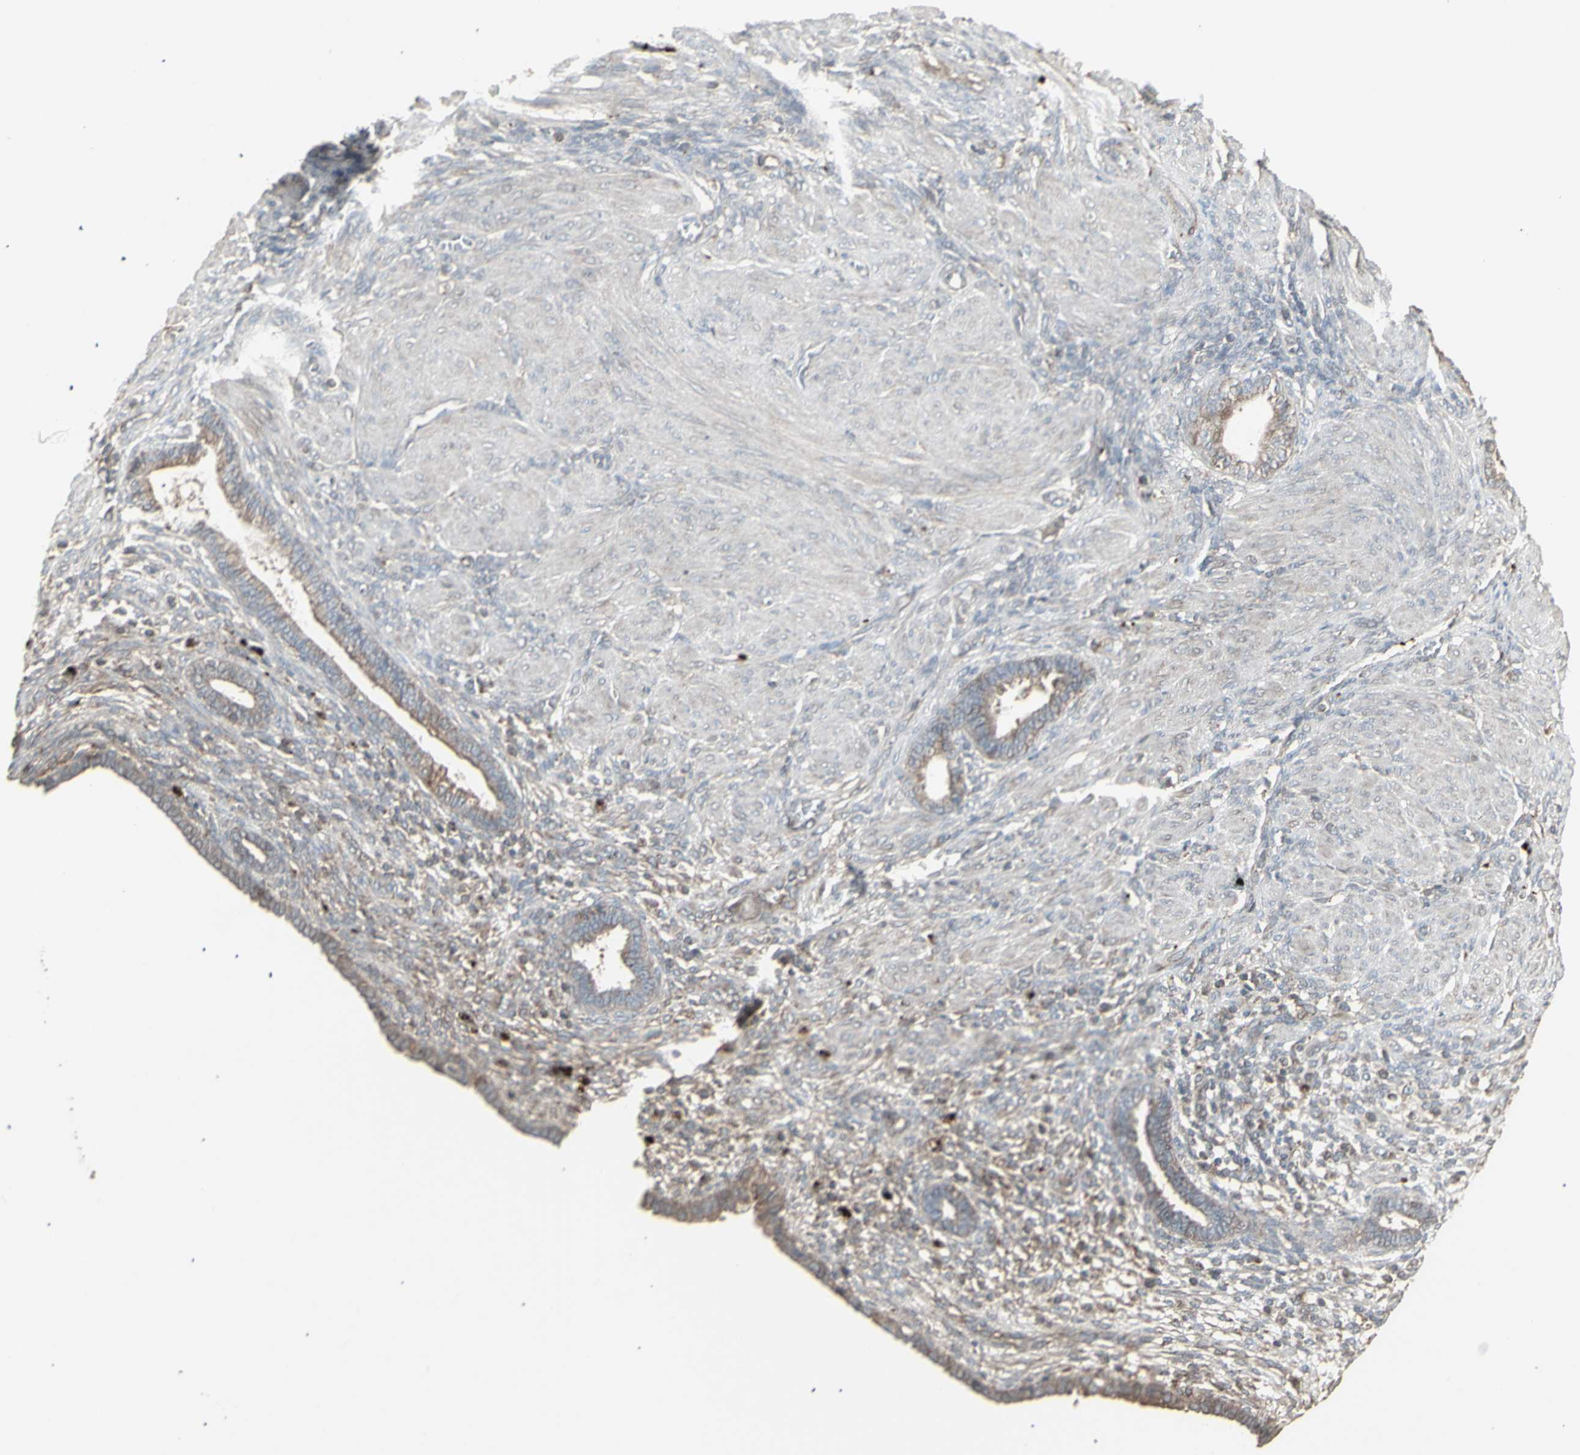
{"staining": {"intensity": "negative", "quantity": "none", "location": "none"}, "tissue": "endometrium", "cell_type": "Cells in endometrial stroma", "image_type": "normal", "snomed": [{"axis": "morphology", "description": "Normal tissue, NOS"}, {"axis": "topography", "description": "Endometrium"}], "caption": "Immunohistochemical staining of unremarkable endometrium displays no significant positivity in cells in endometrial stroma.", "gene": "RNASEL", "patient": {"sex": "female", "age": 72}}